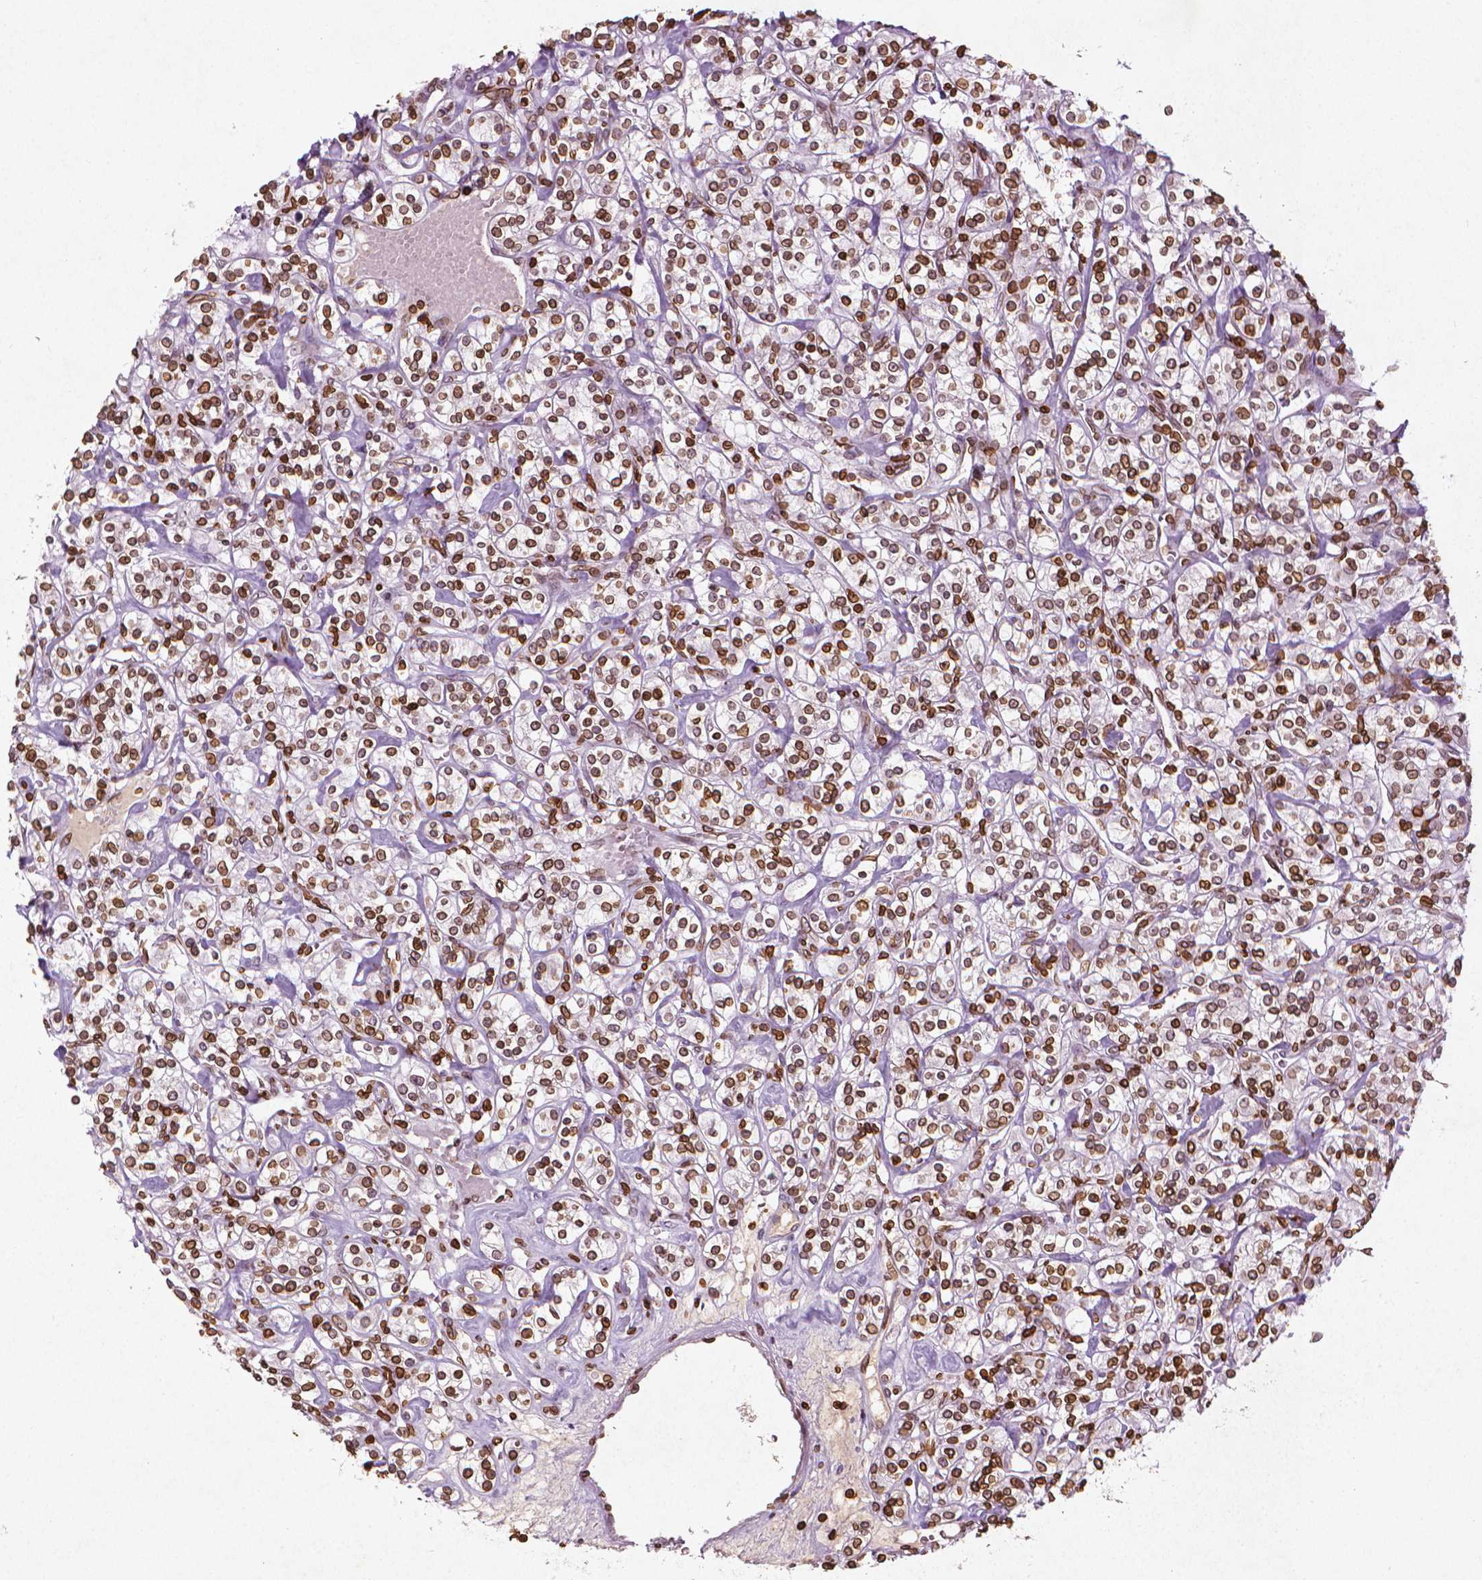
{"staining": {"intensity": "moderate", "quantity": ">75%", "location": "cytoplasmic/membranous,nuclear"}, "tissue": "renal cancer", "cell_type": "Tumor cells", "image_type": "cancer", "snomed": [{"axis": "morphology", "description": "Adenocarcinoma, NOS"}, {"axis": "topography", "description": "Kidney"}], "caption": "Renal cancer (adenocarcinoma) stained with a protein marker shows moderate staining in tumor cells.", "gene": "LMNB1", "patient": {"sex": "male", "age": 77}}